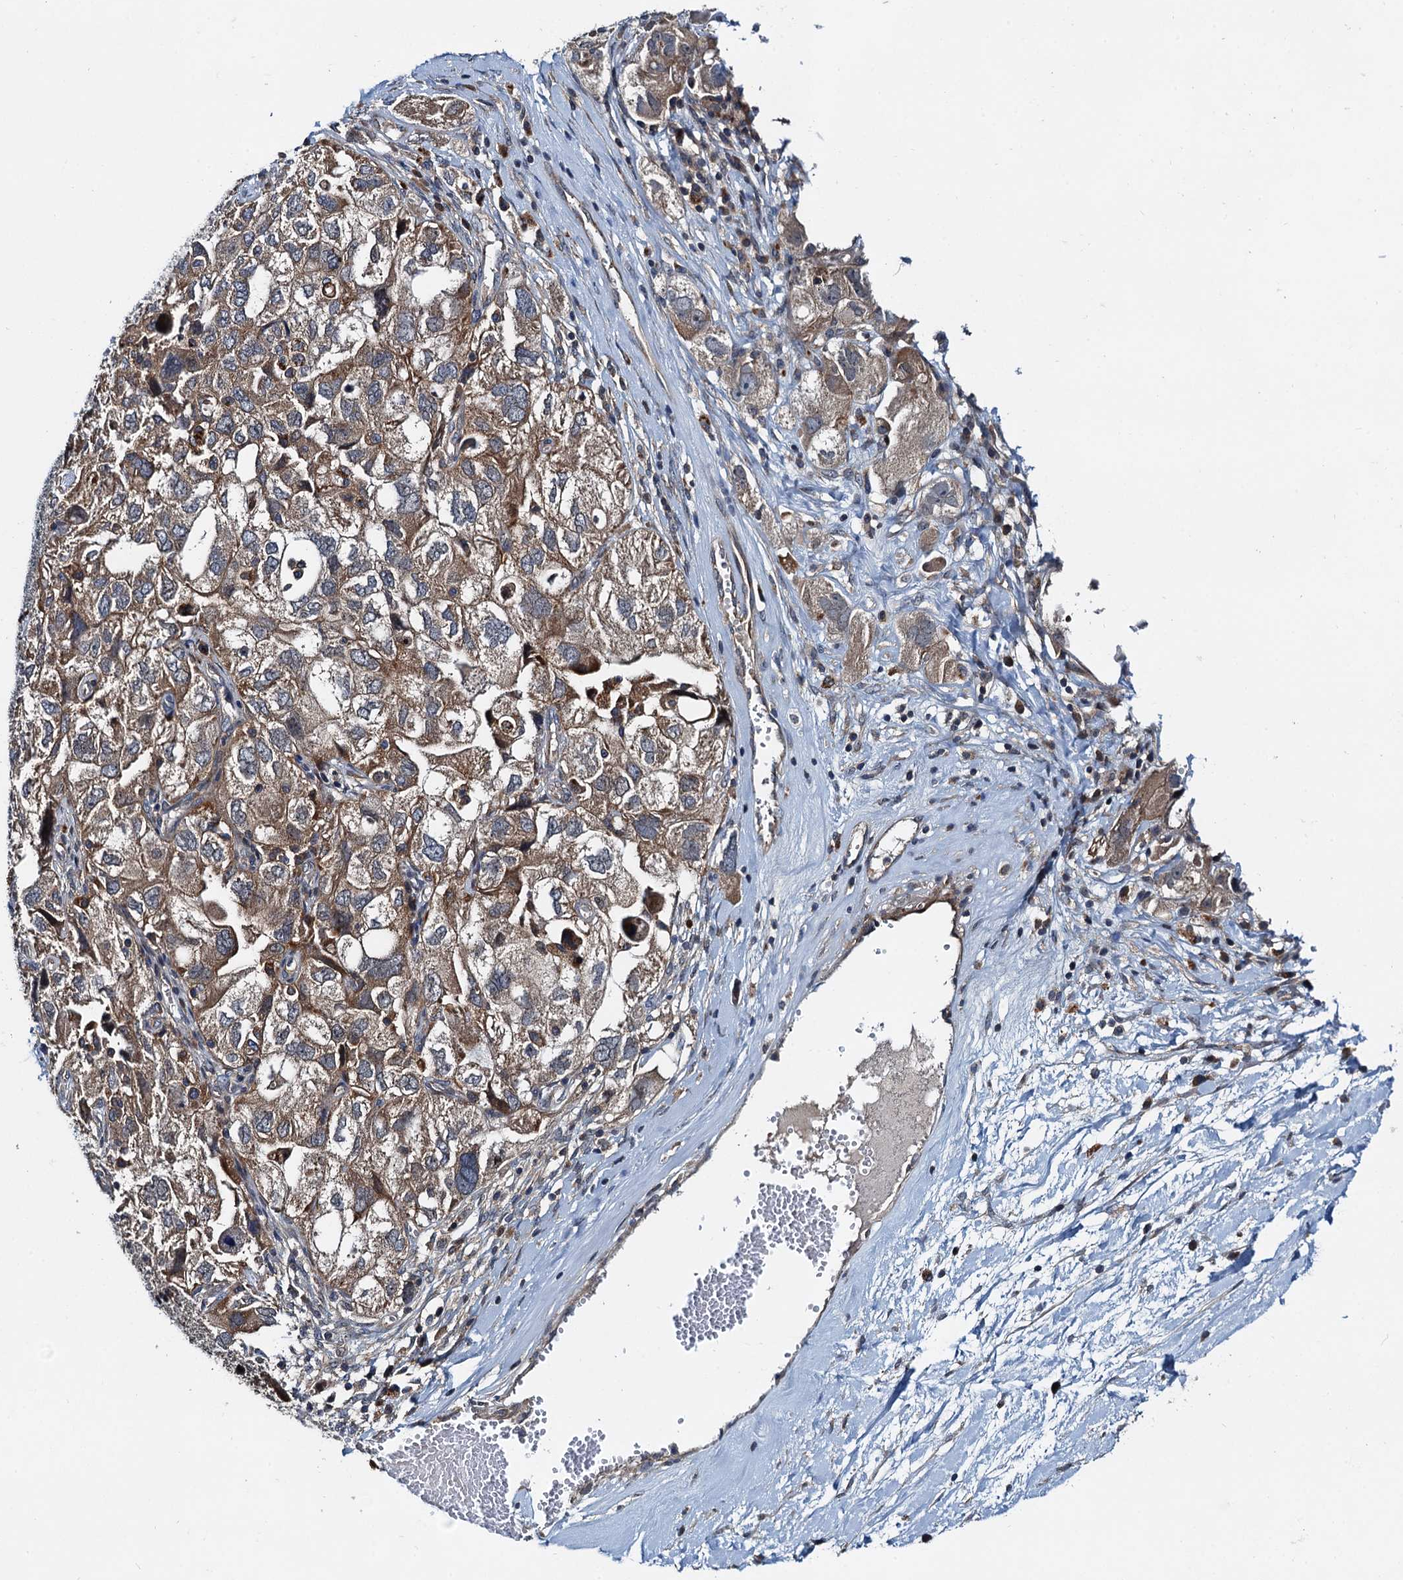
{"staining": {"intensity": "weak", "quantity": ">75%", "location": "cytoplasmic/membranous"}, "tissue": "ovarian cancer", "cell_type": "Tumor cells", "image_type": "cancer", "snomed": [{"axis": "morphology", "description": "Carcinoma, NOS"}, {"axis": "morphology", "description": "Cystadenocarcinoma, serous, NOS"}, {"axis": "topography", "description": "Ovary"}], "caption": "Immunohistochemistry micrograph of human serous cystadenocarcinoma (ovarian) stained for a protein (brown), which shows low levels of weak cytoplasmic/membranous expression in approximately >75% of tumor cells.", "gene": "EFL1", "patient": {"sex": "female", "age": 69}}